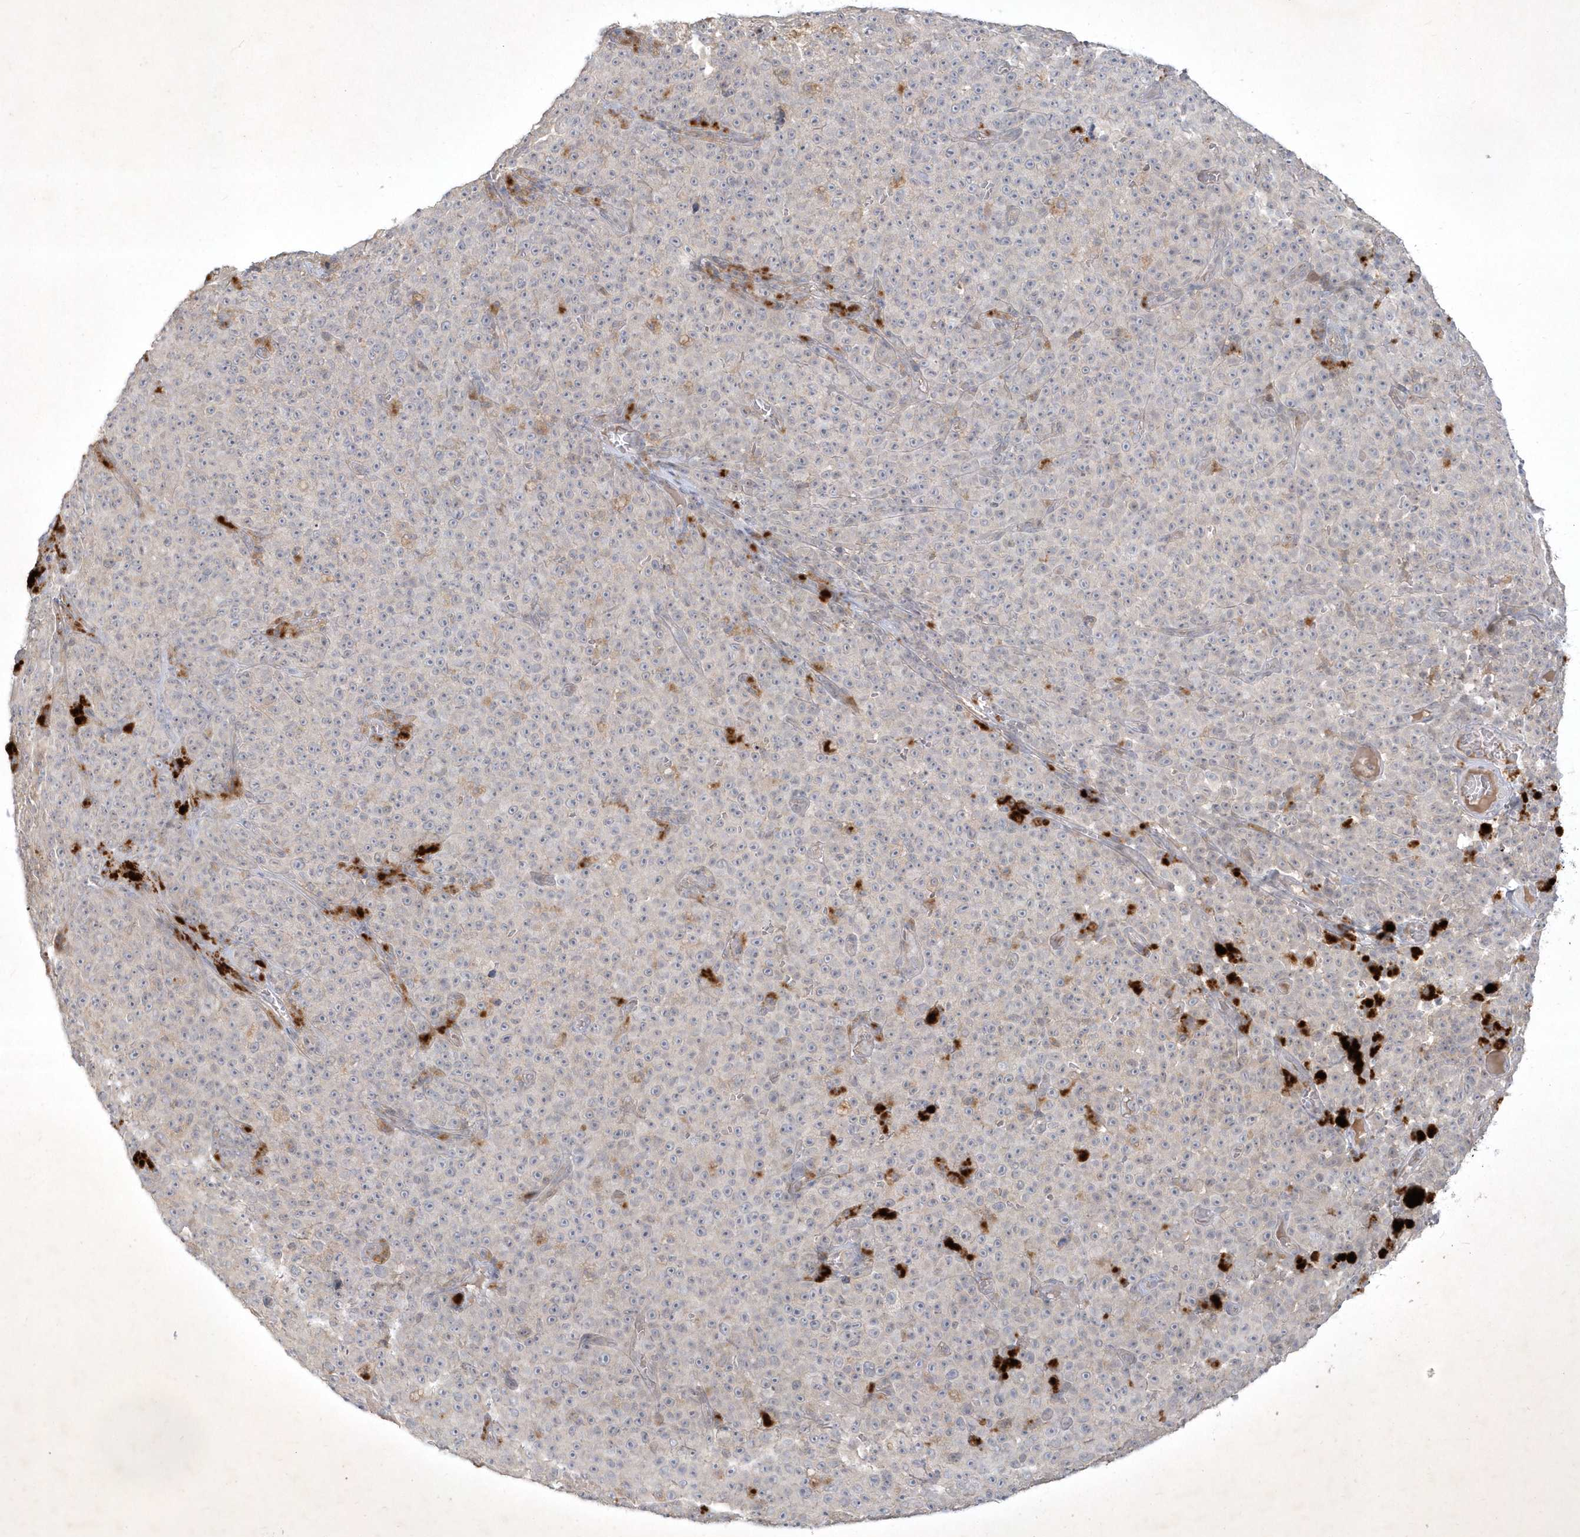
{"staining": {"intensity": "weak", "quantity": "<25%", "location": "cytoplasmic/membranous"}, "tissue": "melanoma", "cell_type": "Tumor cells", "image_type": "cancer", "snomed": [{"axis": "morphology", "description": "Malignant melanoma, NOS"}, {"axis": "topography", "description": "Skin"}], "caption": "The micrograph shows no staining of tumor cells in malignant melanoma.", "gene": "BOD1", "patient": {"sex": "female", "age": 82}}